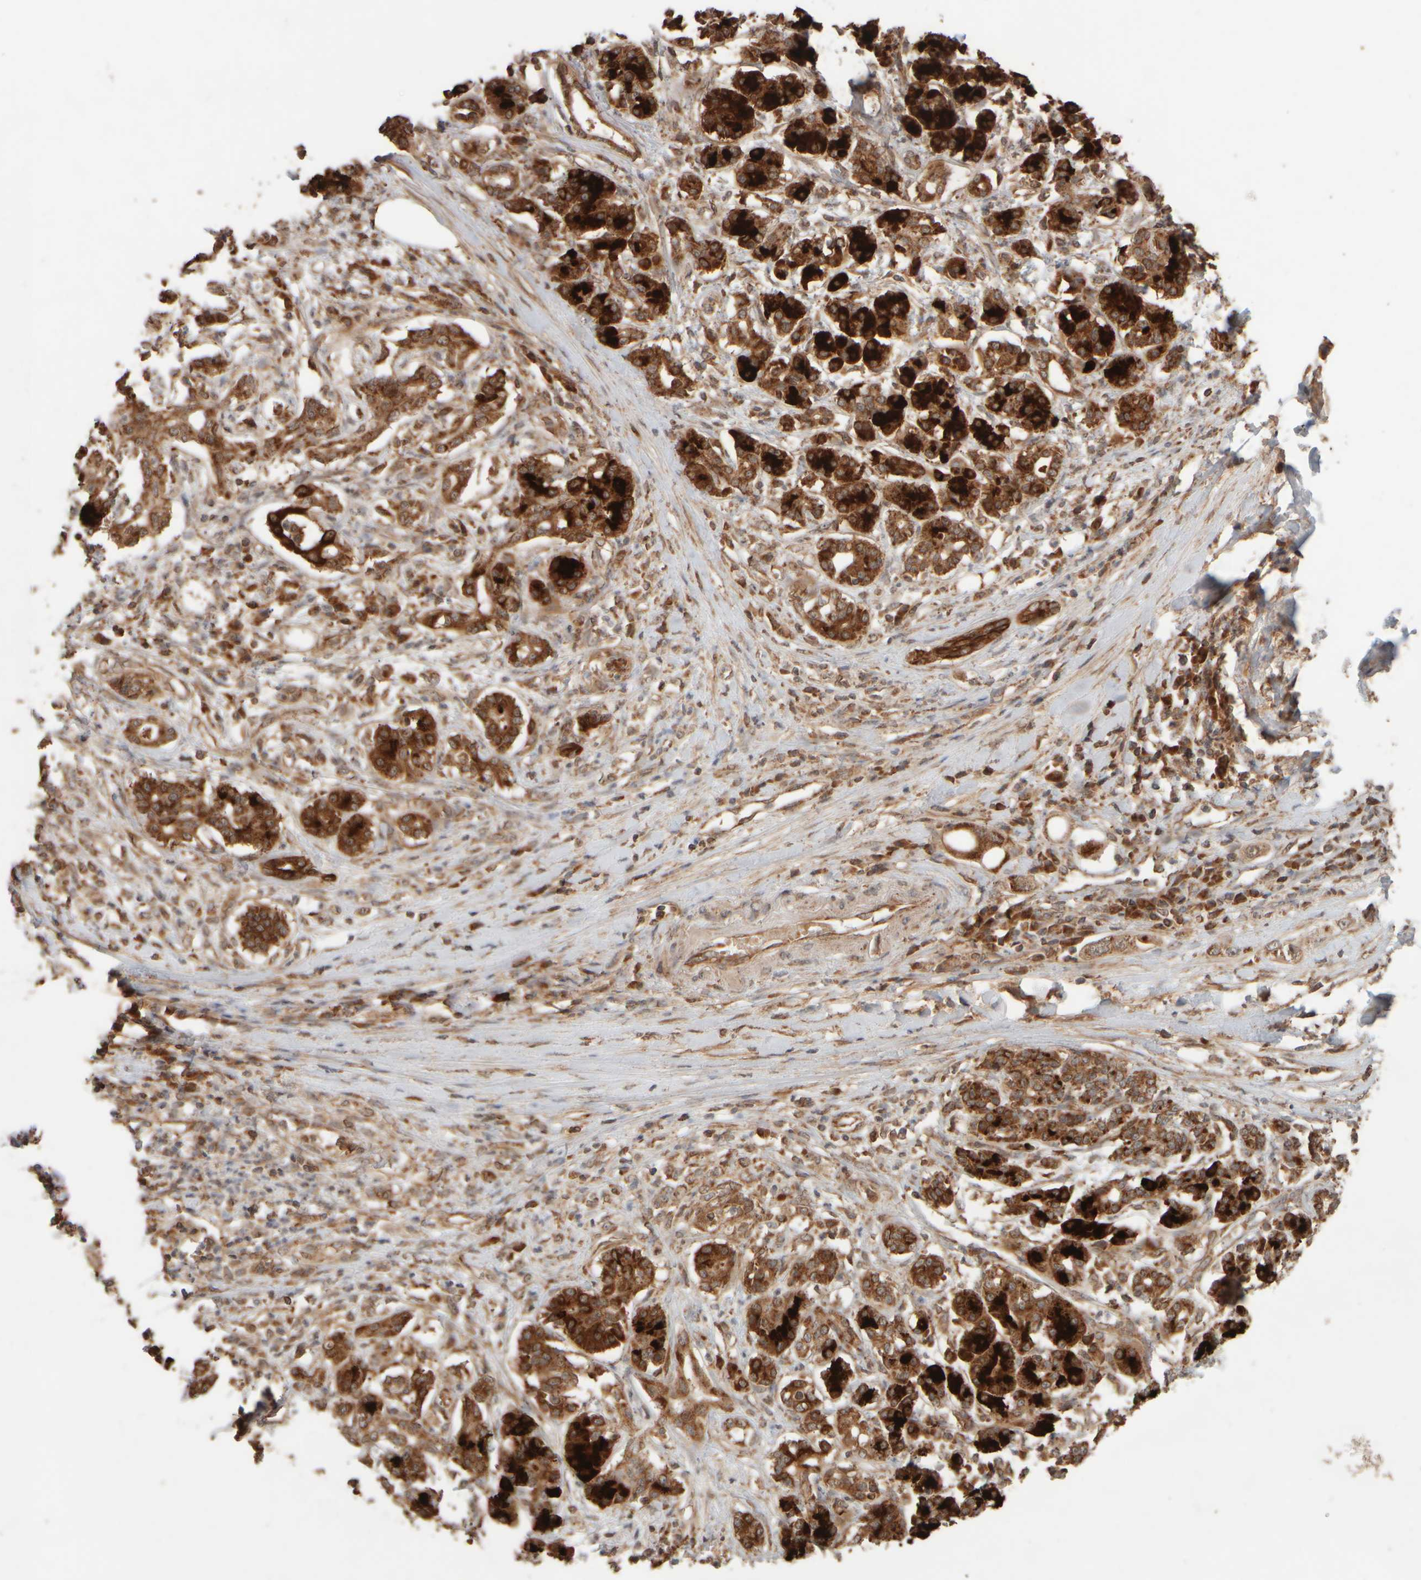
{"staining": {"intensity": "strong", "quantity": ">75%", "location": "cytoplasmic/membranous"}, "tissue": "pancreatic cancer", "cell_type": "Tumor cells", "image_type": "cancer", "snomed": [{"axis": "morphology", "description": "Adenocarcinoma, NOS"}, {"axis": "topography", "description": "Pancreas"}], "caption": "Strong cytoplasmic/membranous staining is identified in about >75% of tumor cells in pancreatic cancer (adenocarcinoma).", "gene": "EIF2B3", "patient": {"sex": "female", "age": 56}}